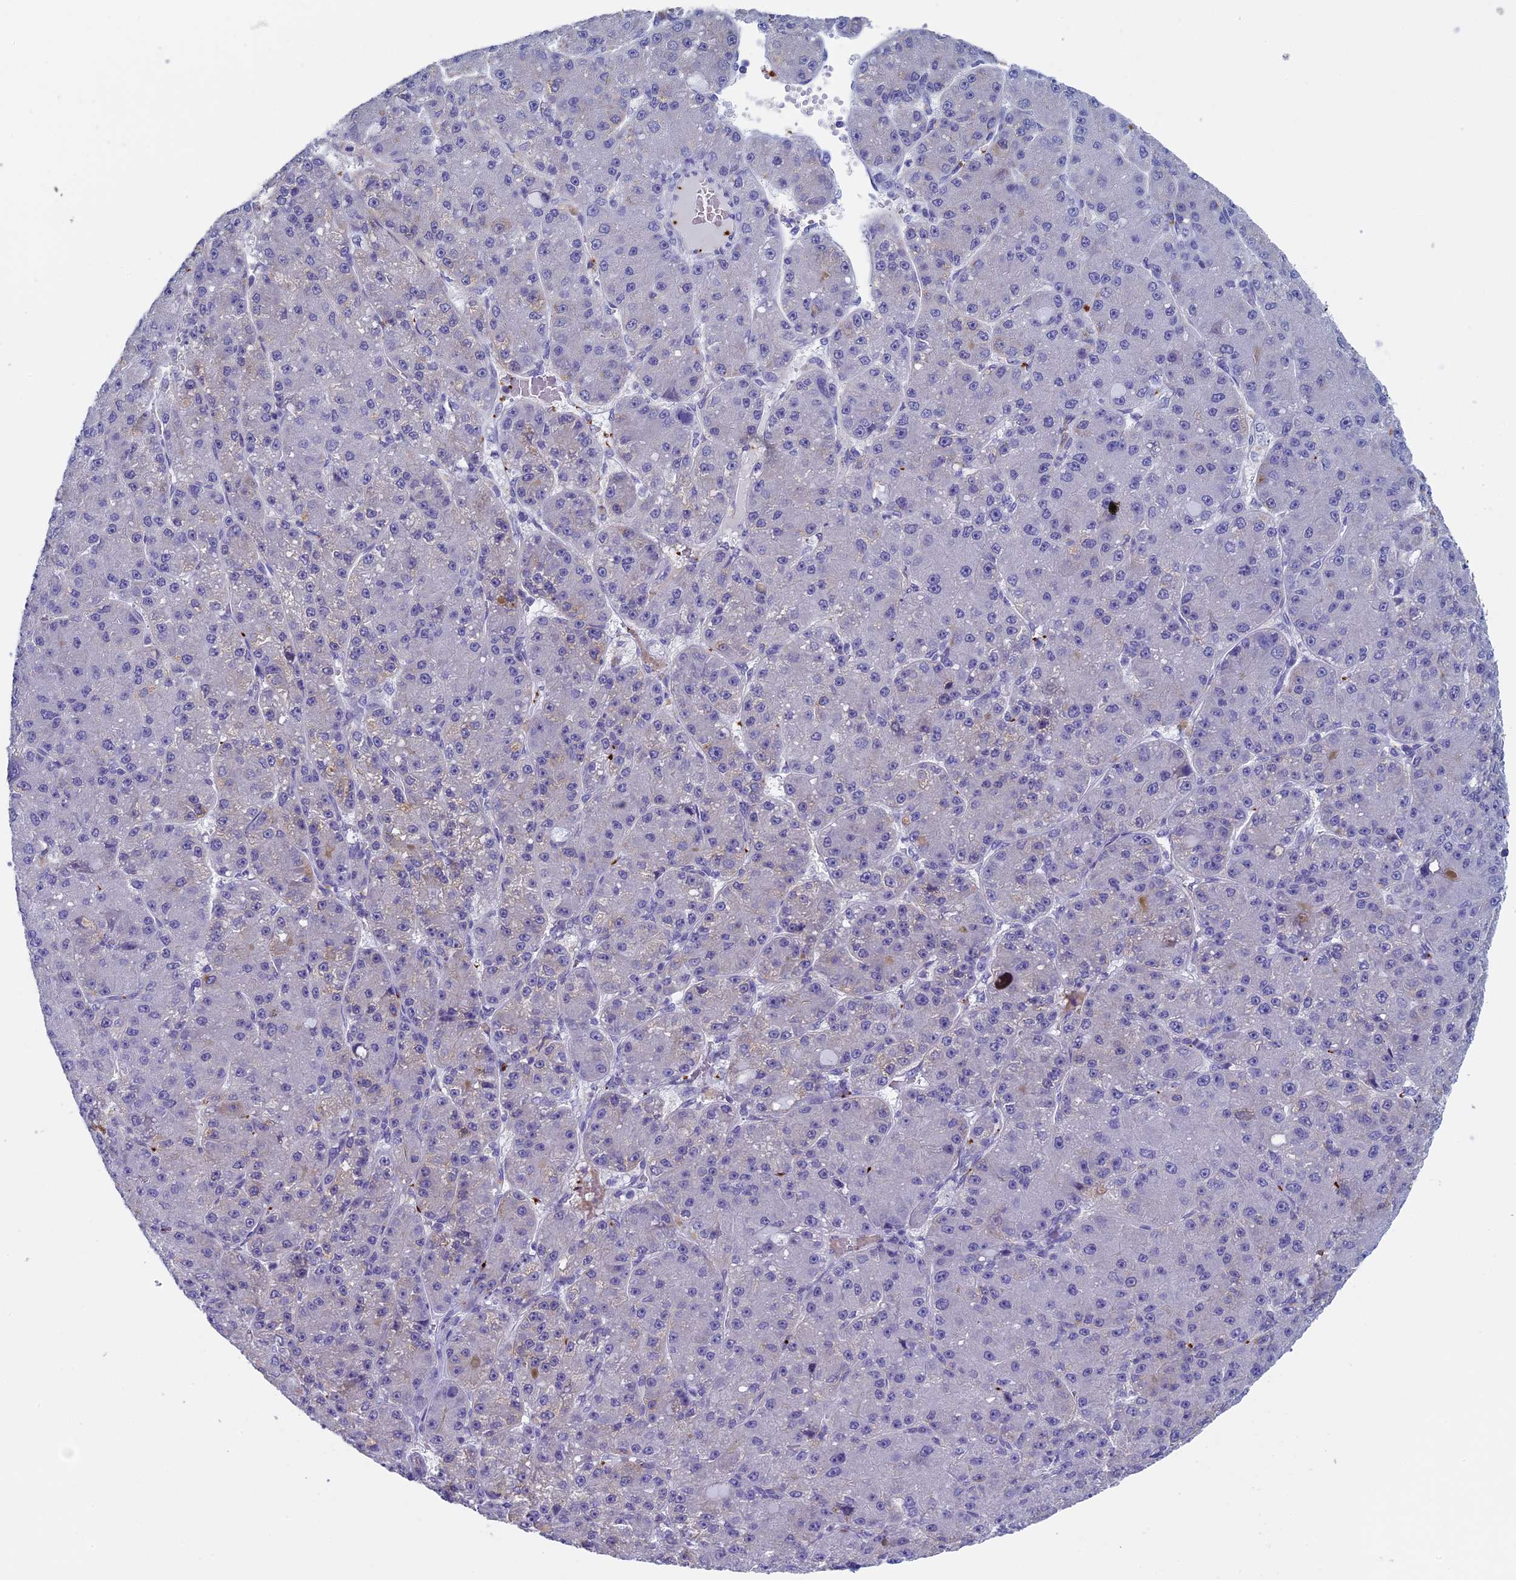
{"staining": {"intensity": "negative", "quantity": "none", "location": "none"}, "tissue": "liver cancer", "cell_type": "Tumor cells", "image_type": "cancer", "snomed": [{"axis": "morphology", "description": "Carcinoma, Hepatocellular, NOS"}, {"axis": "topography", "description": "Liver"}], "caption": "A high-resolution micrograph shows immunohistochemistry (IHC) staining of liver cancer (hepatocellular carcinoma), which demonstrates no significant staining in tumor cells. The staining was performed using DAB (3,3'-diaminobenzidine) to visualize the protein expression in brown, while the nuclei were stained in blue with hematoxylin (Magnification: 20x).", "gene": "AIFM2", "patient": {"sex": "male", "age": 67}}